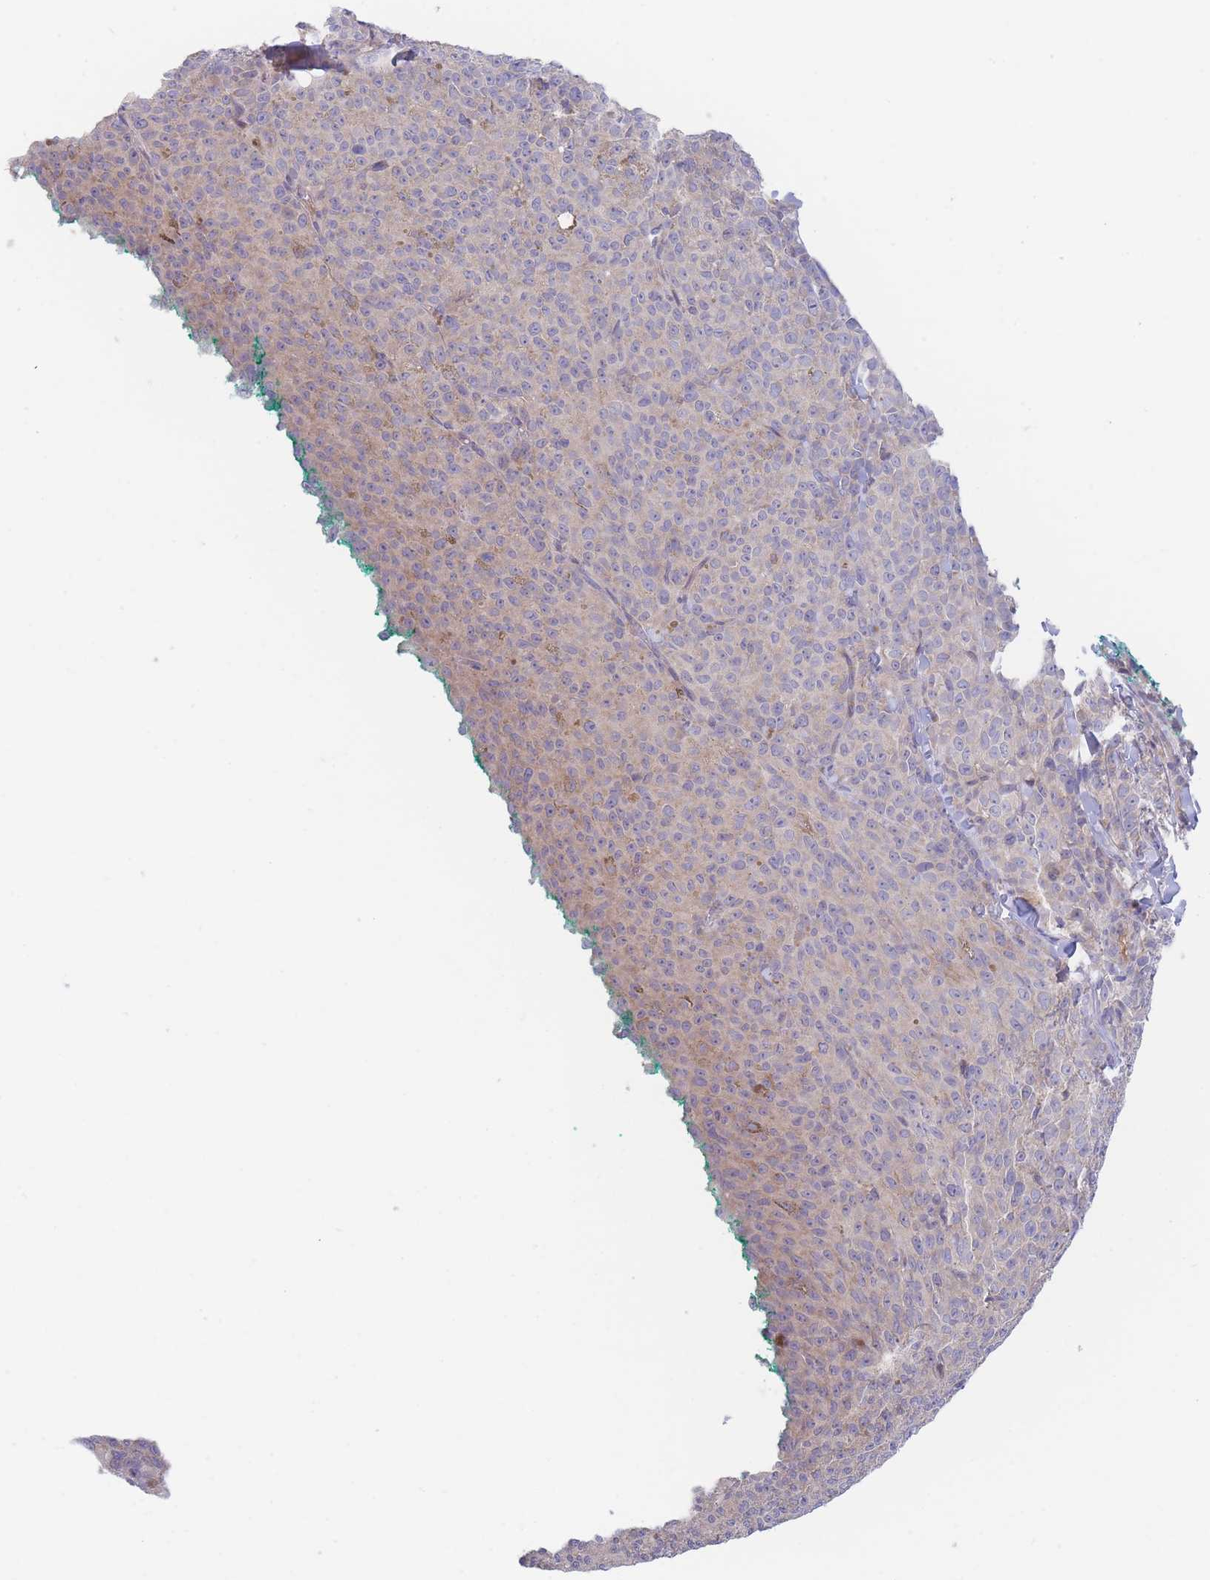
{"staining": {"intensity": "weak", "quantity": "<25%", "location": "cytoplasmic/membranous"}, "tissue": "melanoma", "cell_type": "Tumor cells", "image_type": "cancer", "snomed": [{"axis": "morphology", "description": "Malignant melanoma, NOS"}, {"axis": "topography", "description": "Skin"}], "caption": "IHC of melanoma displays no expression in tumor cells. (Stains: DAB immunohistochemistry (IHC) with hematoxylin counter stain, Microscopy: brightfield microscopy at high magnification).", "gene": "ZNF281", "patient": {"sex": "female", "age": 52}}